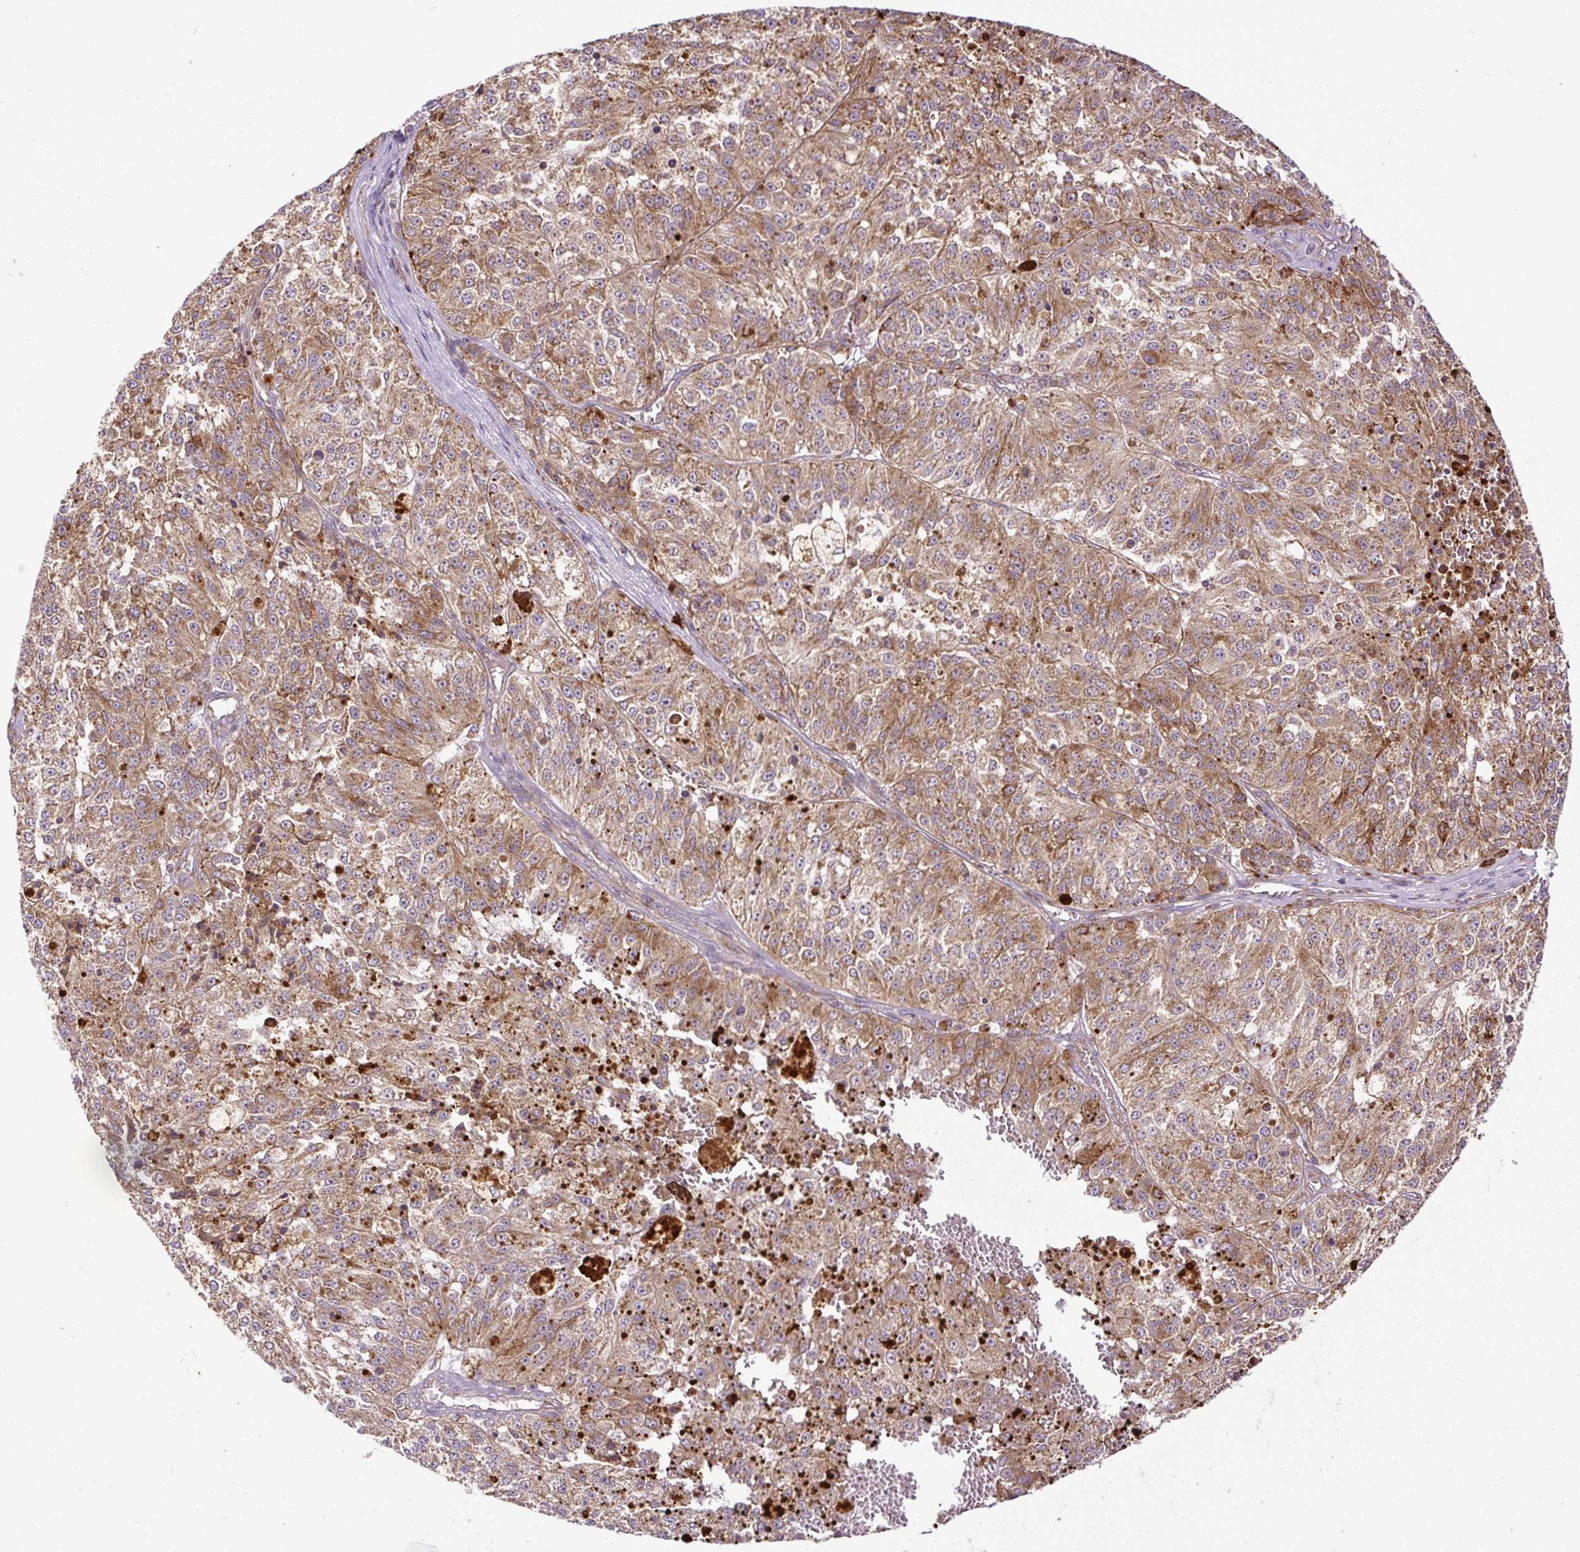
{"staining": {"intensity": "moderate", "quantity": ">75%", "location": "cytoplasmic/membranous"}, "tissue": "melanoma", "cell_type": "Tumor cells", "image_type": "cancer", "snomed": [{"axis": "morphology", "description": "Malignant melanoma, NOS"}, {"axis": "topography", "description": "Skin"}], "caption": "Brown immunohistochemical staining in malignant melanoma reveals moderate cytoplasmic/membranous positivity in about >75% of tumor cells.", "gene": "ZNF547", "patient": {"sex": "female", "age": 64}}